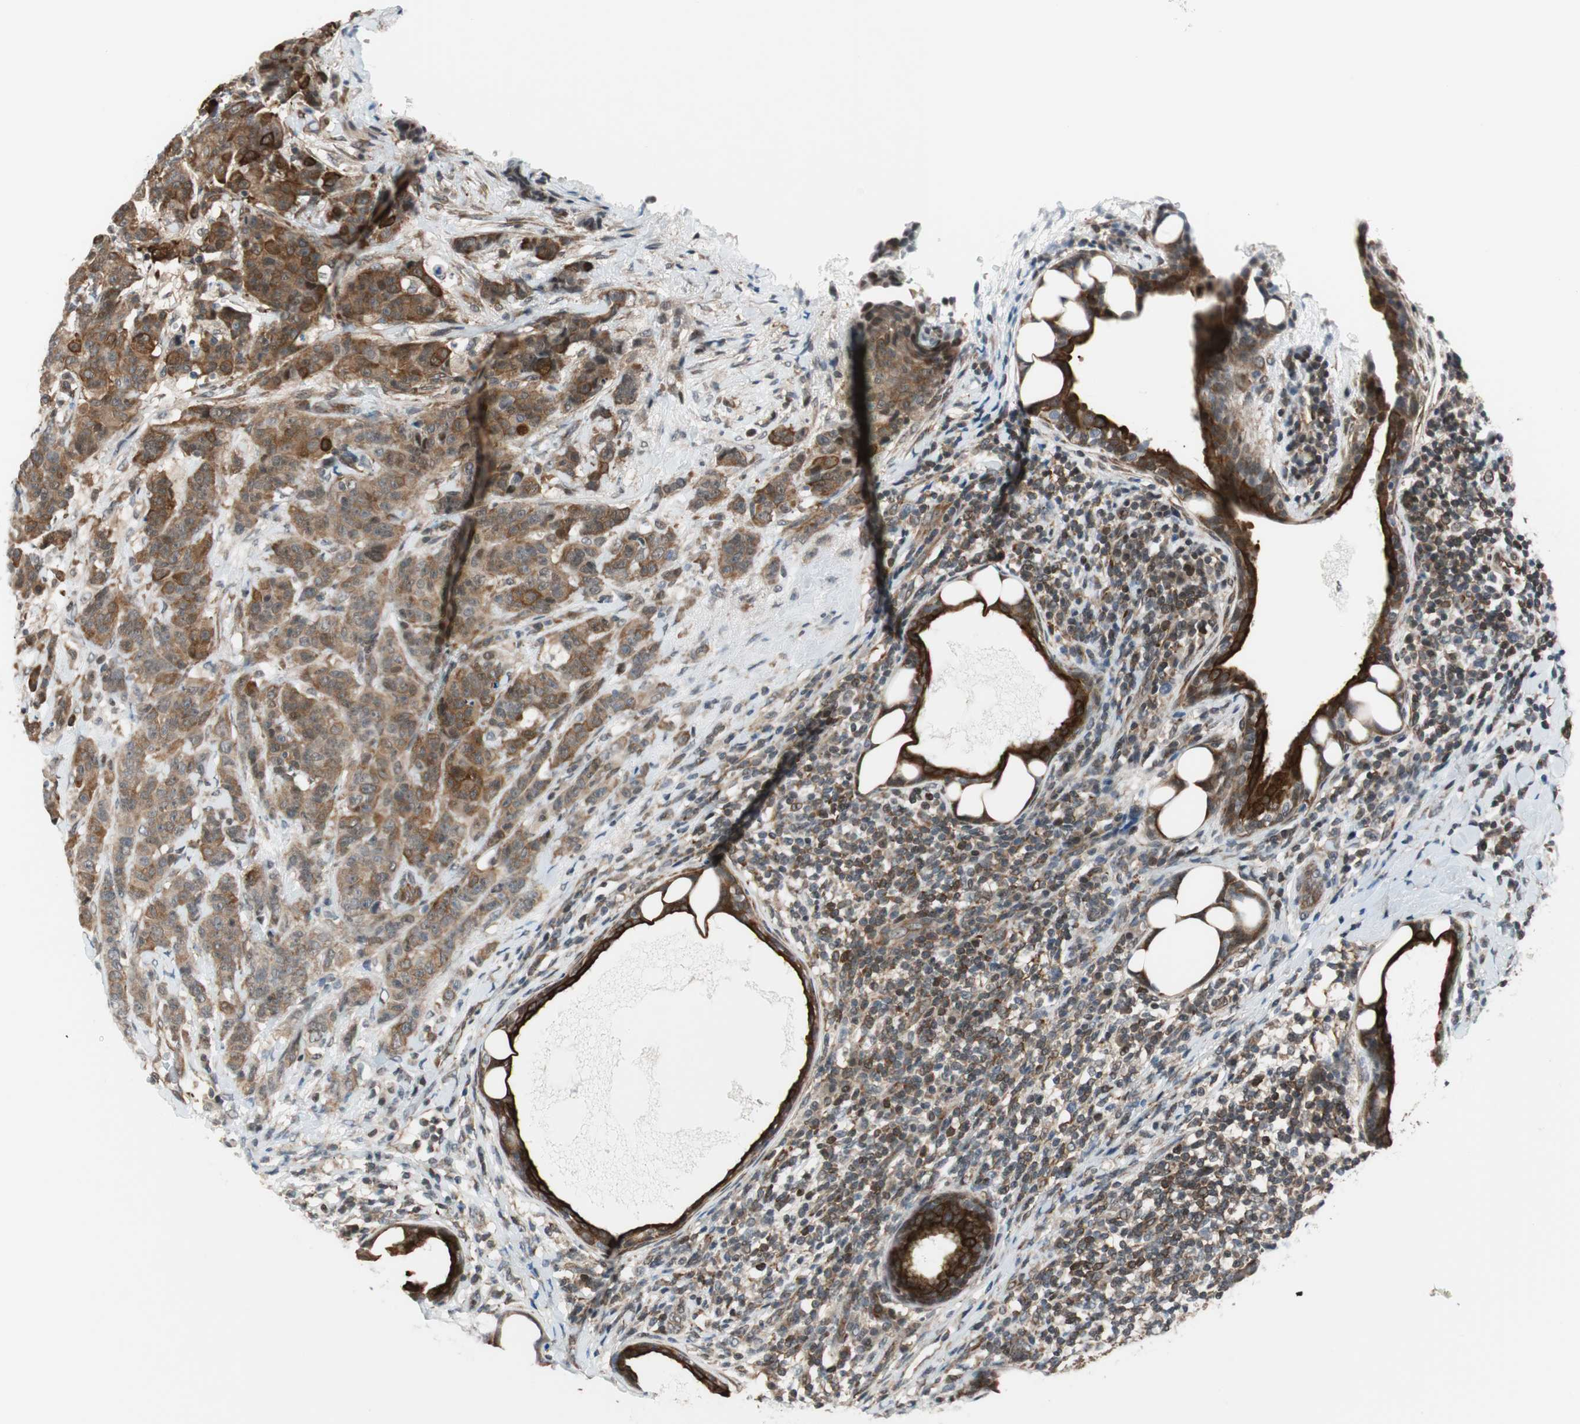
{"staining": {"intensity": "strong", "quantity": ">75%", "location": "cytoplasmic/membranous"}, "tissue": "breast cancer", "cell_type": "Tumor cells", "image_type": "cancer", "snomed": [{"axis": "morphology", "description": "Duct carcinoma"}, {"axis": "topography", "description": "Breast"}], "caption": "Human breast cancer stained with a brown dye displays strong cytoplasmic/membranous positive staining in about >75% of tumor cells.", "gene": "ZNF512B", "patient": {"sex": "female", "age": 40}}